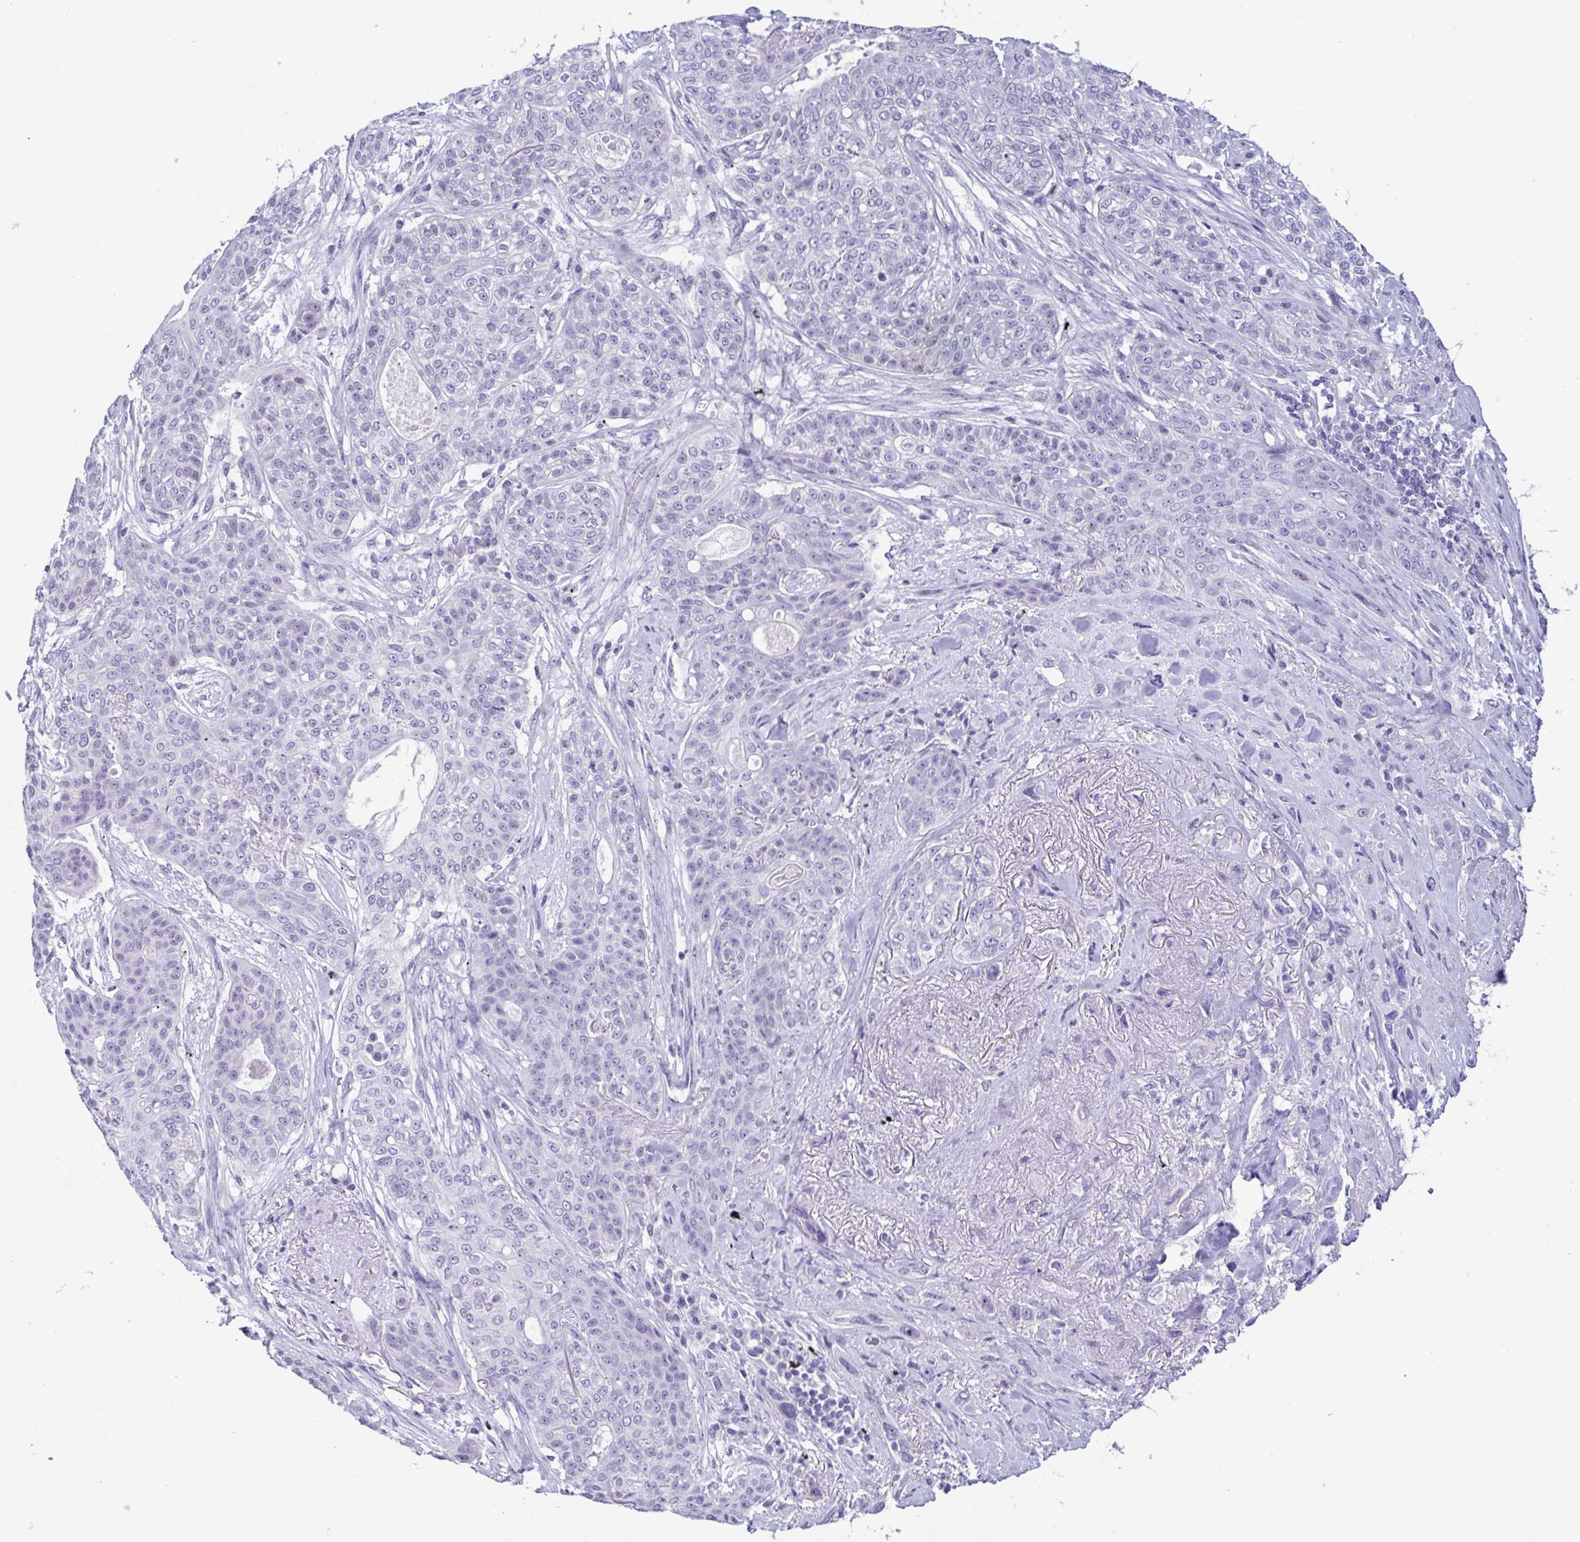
{"staining": {"intensity": "negative", "quantity": "none", "location": "none"}, "tissue": "lung cancer", "cell_type": "Tumor cells", "image_type": "cancer", "snomed": [{"axis": "morphology", "description": "Squamous cell carcinoma, NOS"}, {"axis": "topography", "description": "Lung"}], "caption": "Immunohistochemistry (IHC) micrograph of neoplastic tissue: lung cancer stained with DAB shows no significant protein expression in tumor cells.", "gene": "MYL7", "patient": {"sex": "female", "age": 70}}